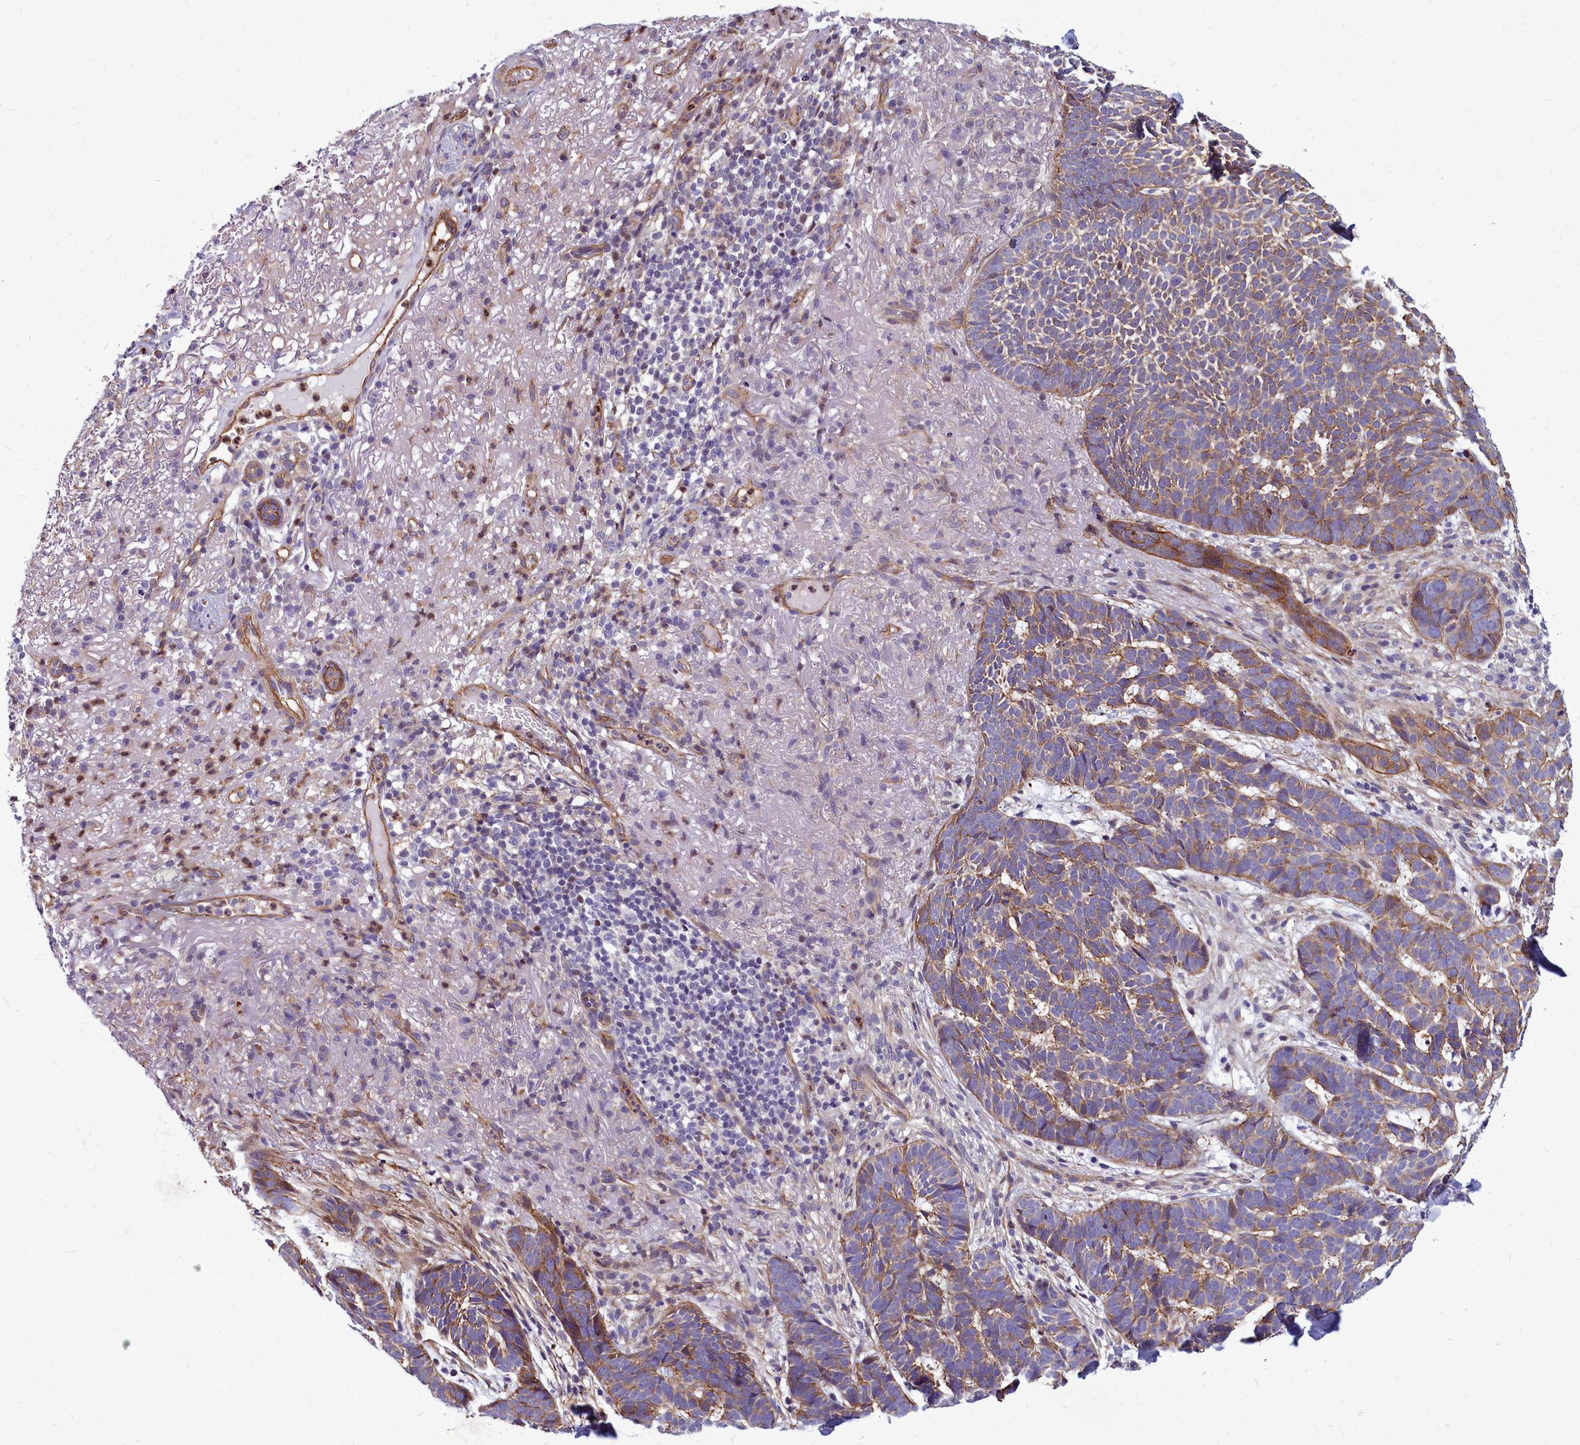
{"staining": {"intensity": "moderate", "quantity": ">75%", "location": "cytoplasmic/membranous"}, "tissue": "skin cancer", "cell_type": "Tumor cells", "image_type": "cancer", "snomed": [{"axis": "morphology", "description": "Basal cell carcinoma"}, {"axis": "topography", "description": "Skin"}], "caption": "Moderate cytoplasmic/membranous staining is identified in about >75% of tumor cells in basal cell carcinoma (skin).", "gene": "TTC5", "patient": {"sex": "female", "age": 78}}